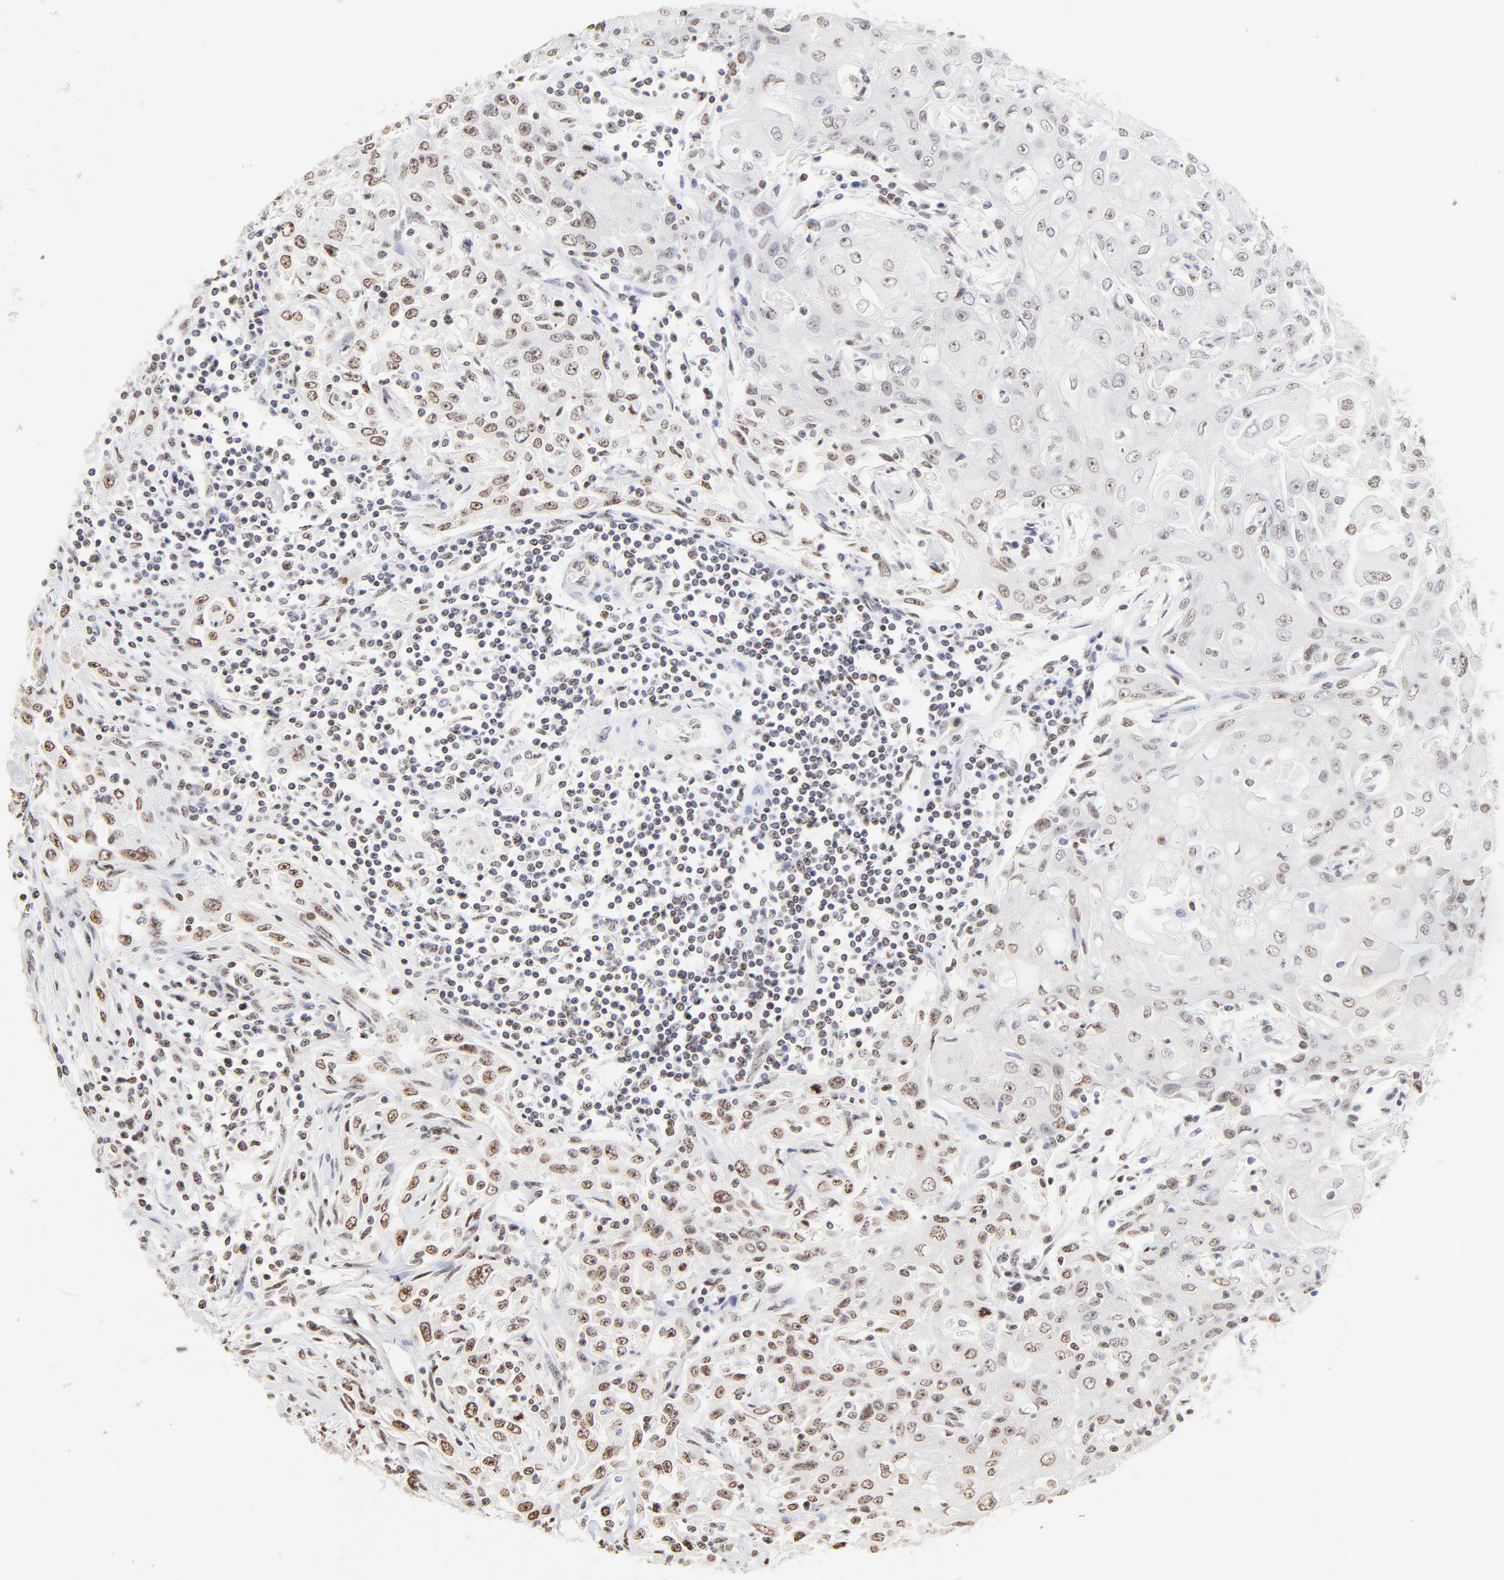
{"staining": {"intensity": "moderate", "quantity": "25%-75%", "location": "nuclear"}, "tissue": "head and neck cancer", "cell_type": "Tumor cells", "image_type": "cancer", "snomed": [{"axis": "morphology", "description": "Squamous cell carcinoma, NOS"}, {"axis": "topography", "description": "Oral tissue"}, {"axis": "topography", "description": "Head-Neck"}], "caption": "Head and neck cancer stained with a protein marker exhibits moderate staining in tumor cells.", "gene": "NFIL3", "patient": {"sex": "female", "age": 76}}